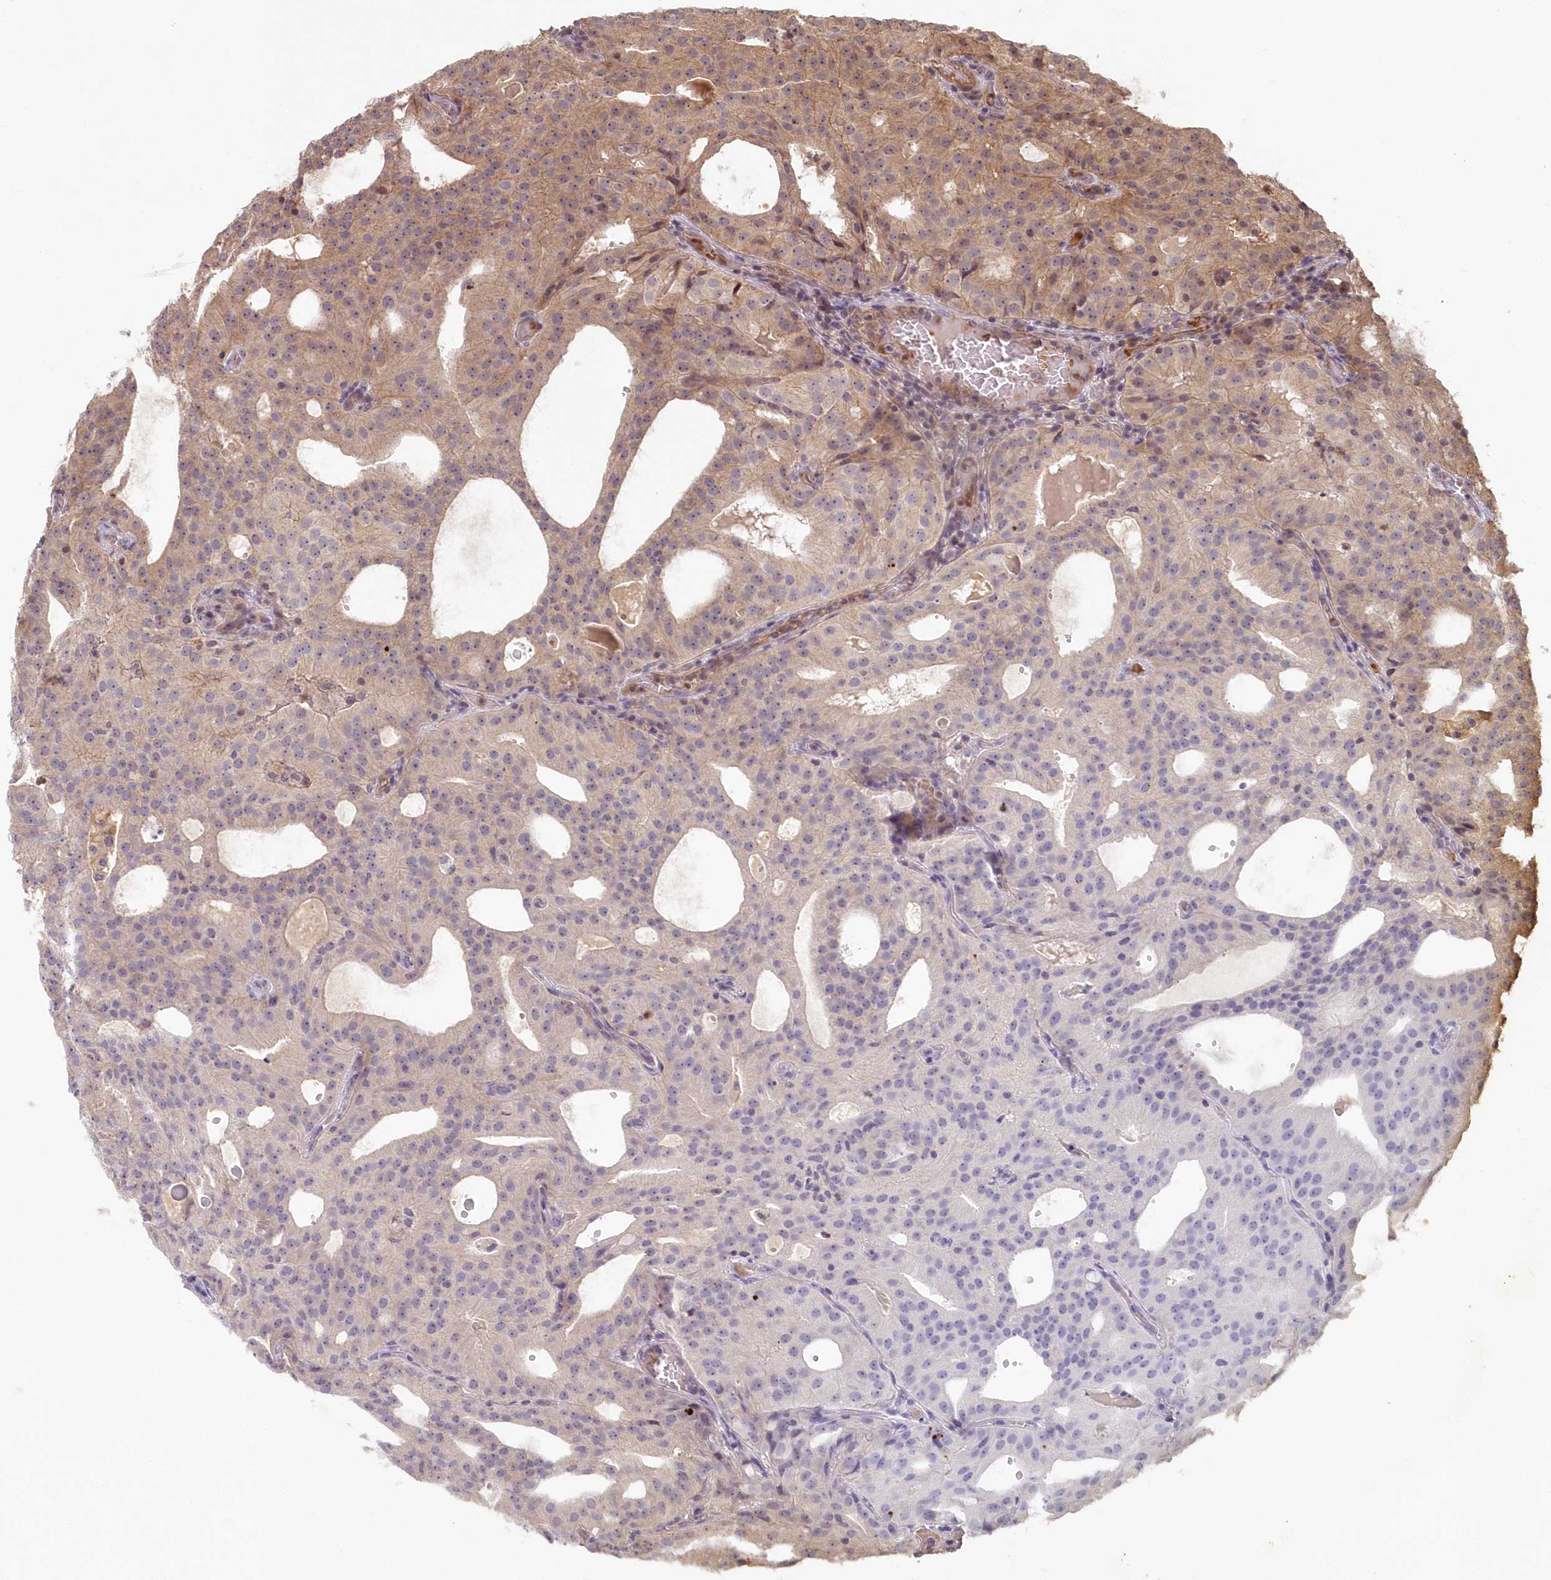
{"staining": {"intensity": "moderate", "quantity": "25%-75%", "location": "cytoplasmic/membranous"}, "tissue": "prostate cancer", "cell_type": "Tumor cells", "image_type": "cancer", "snomed": [{"axis": "morphology", "description": "Adenocarcinoma, Medium grade"}, {"axis": "topography", "description": "Prostate"}], "caption": "Immunohistochemistry (DAB) staining of prostate cancer displays moderate cytoplasmic/membranous protein positivity in about 25%-75% of tumor cells.", "gene": "HYCC2", "patient": {"sex": "male", "age": 88}}